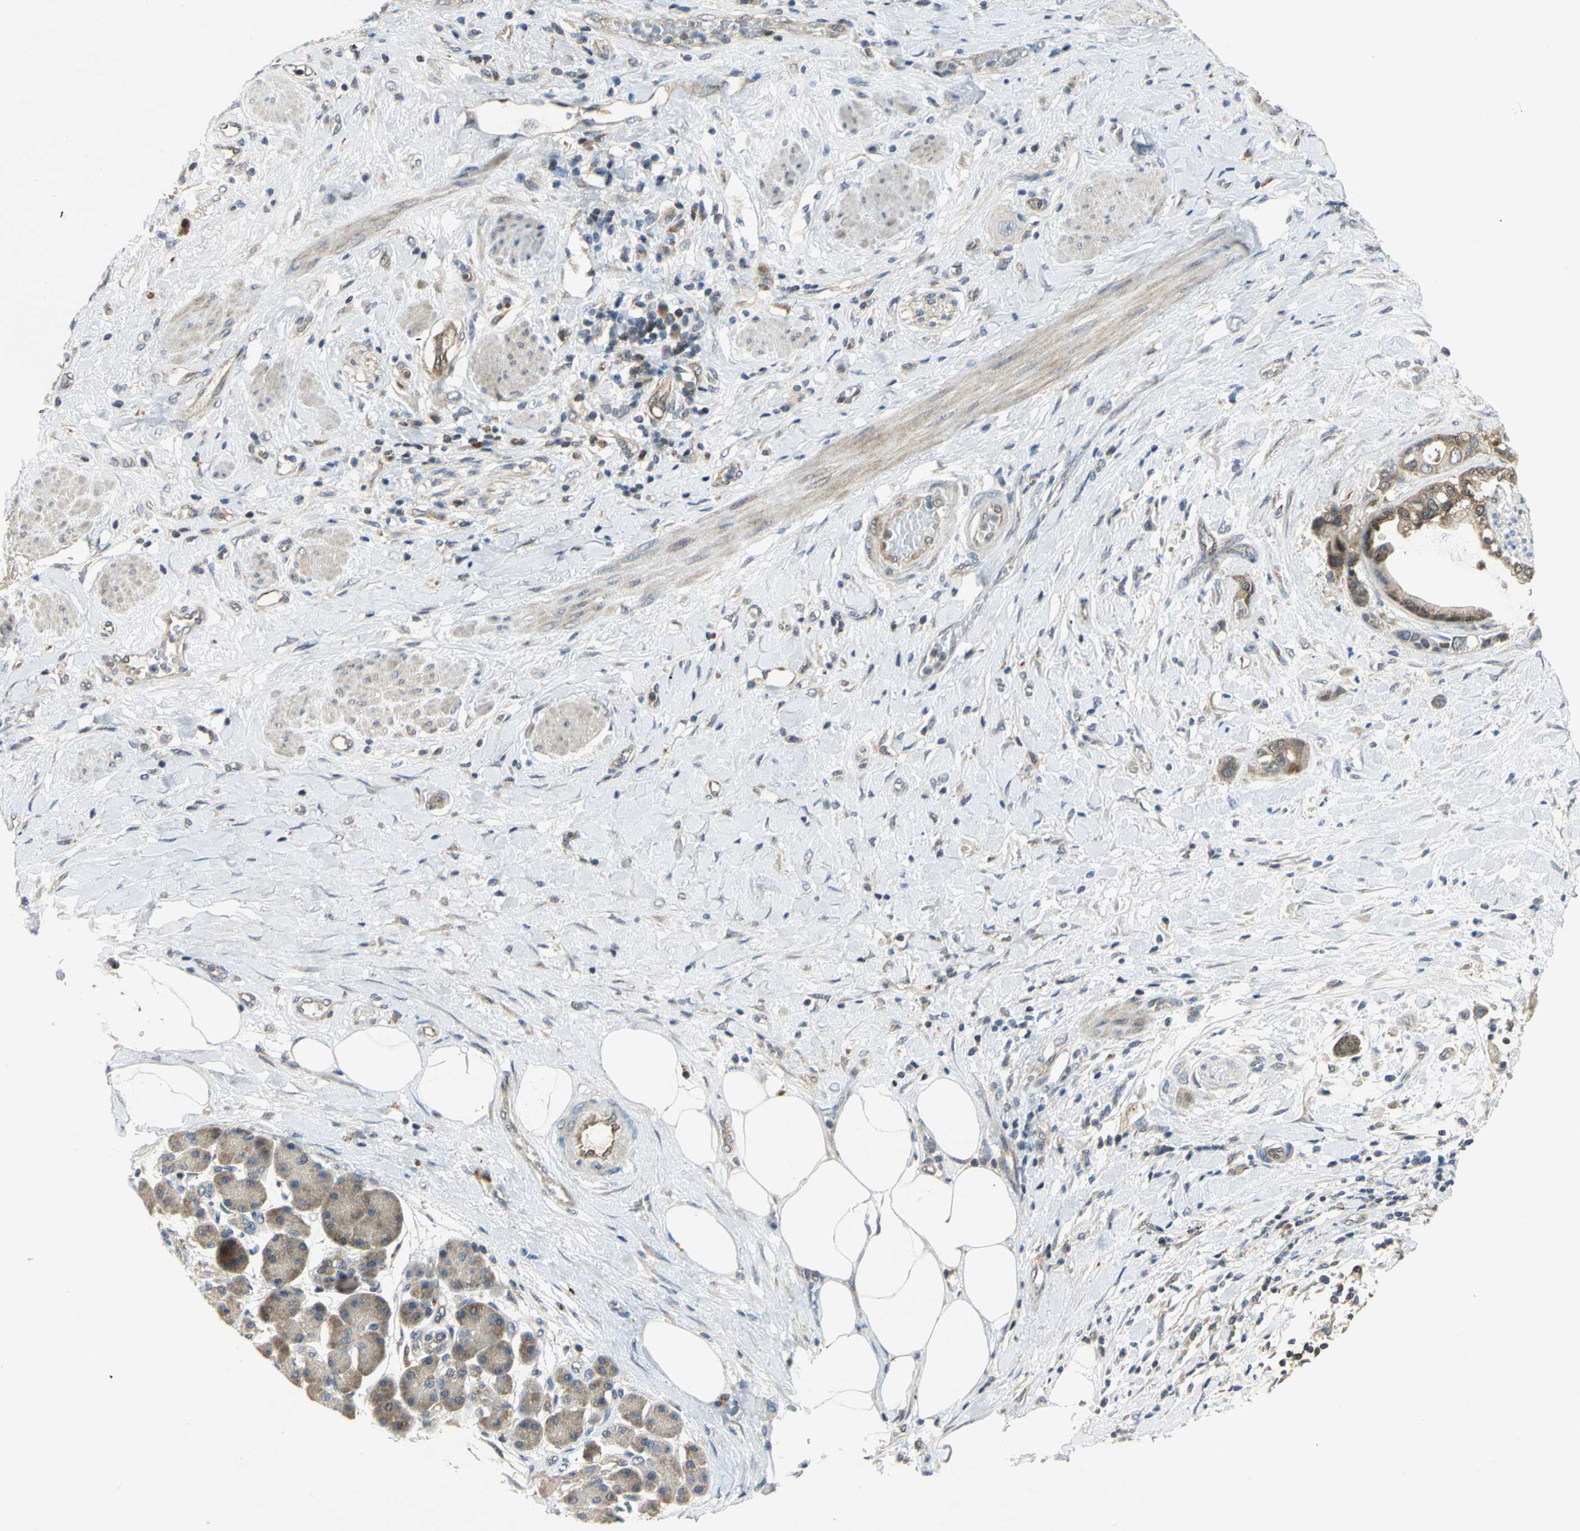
{"staining": {"intensity": "moderate", "quantity": ">75%", "location": "cytoplasmic/membranous"}, "tissue": "pancreatic cancer", "cell_type": "Tumor cells", "image_type": "cancer", "snomed": [{"axis": "morphology", "description": "Adenocarcinoma, NOS"}, {"axis": "morphology", "description": "Adenocarcinoma, metastatic, NOS"}, {"axis": "topography", "description": "Lymph node"}, {"axis": "topography", "description": "Pancreas"}, {"axis": "topography", "description": "Duodenum"}], "caption": "Pancreatic metastatic adenocarcinoma stained with a protein marker displays moderate staining in tumor cells.", "gene": "PPIA", "patient": {"sex": "female", "age": 64}}